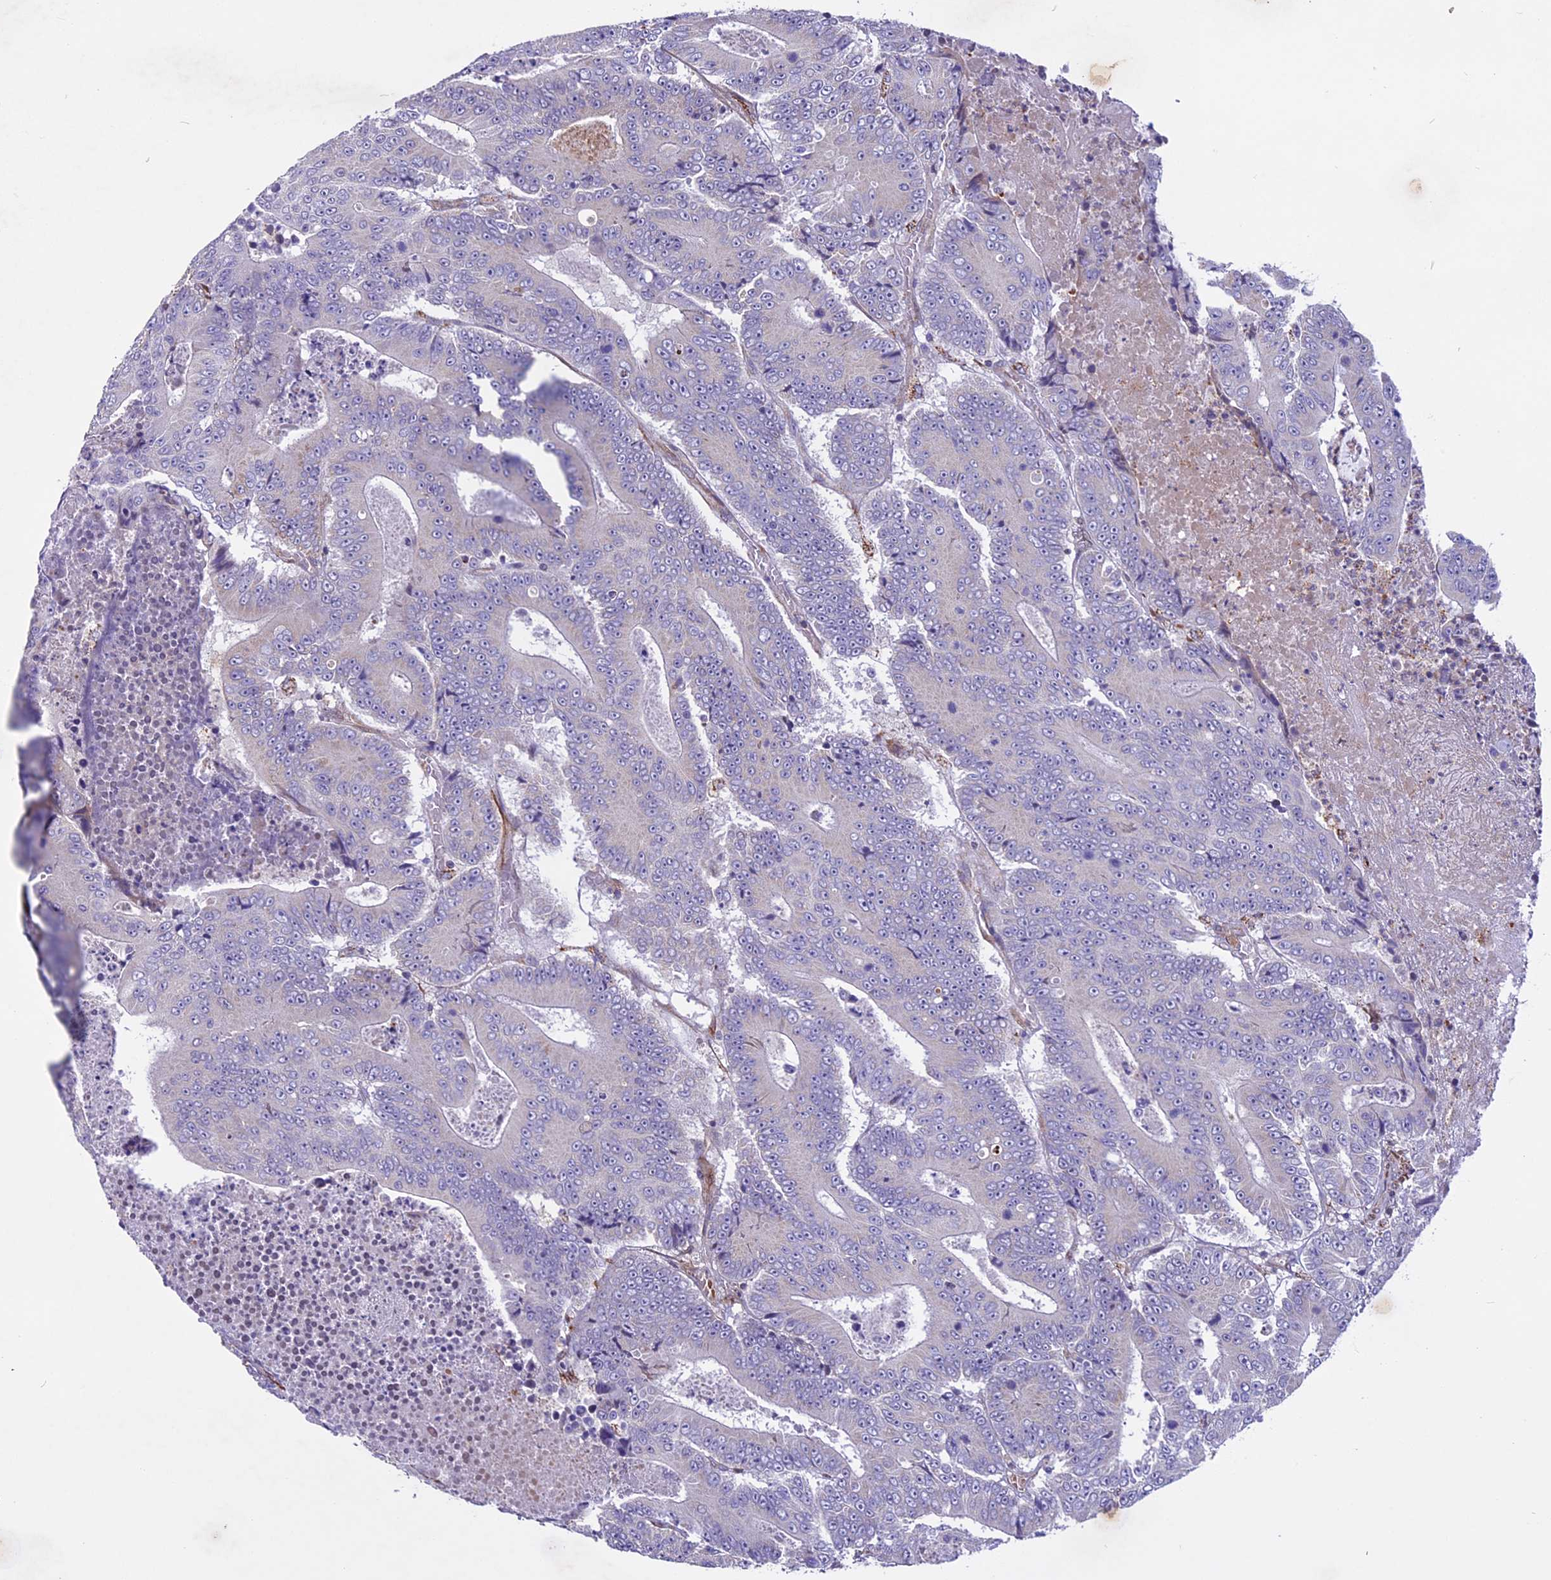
{"staining": {"intensity": "negative", "quantity": "none", "location": "none"}, "tissue": "colorectal cancer", "cell_type": "Tumor cells", "image_type": "cancer", "snomed": [{"axis": "morphology", "description": "Adenocarcinoma, NOS"}, {"axis": "topography", "description": "Colon"}], "caption": "This image is of colorectal adenocarcinoma stained with IHC to label a protein in brown with the nuclei are counter-stained blue. There is no expression in tumor cells. (Immunohistochemistry (ihc), brightfield microscopy, high magnification).", "gene": "MIEF2", "patient": {"sex": "male", "age": 83}}